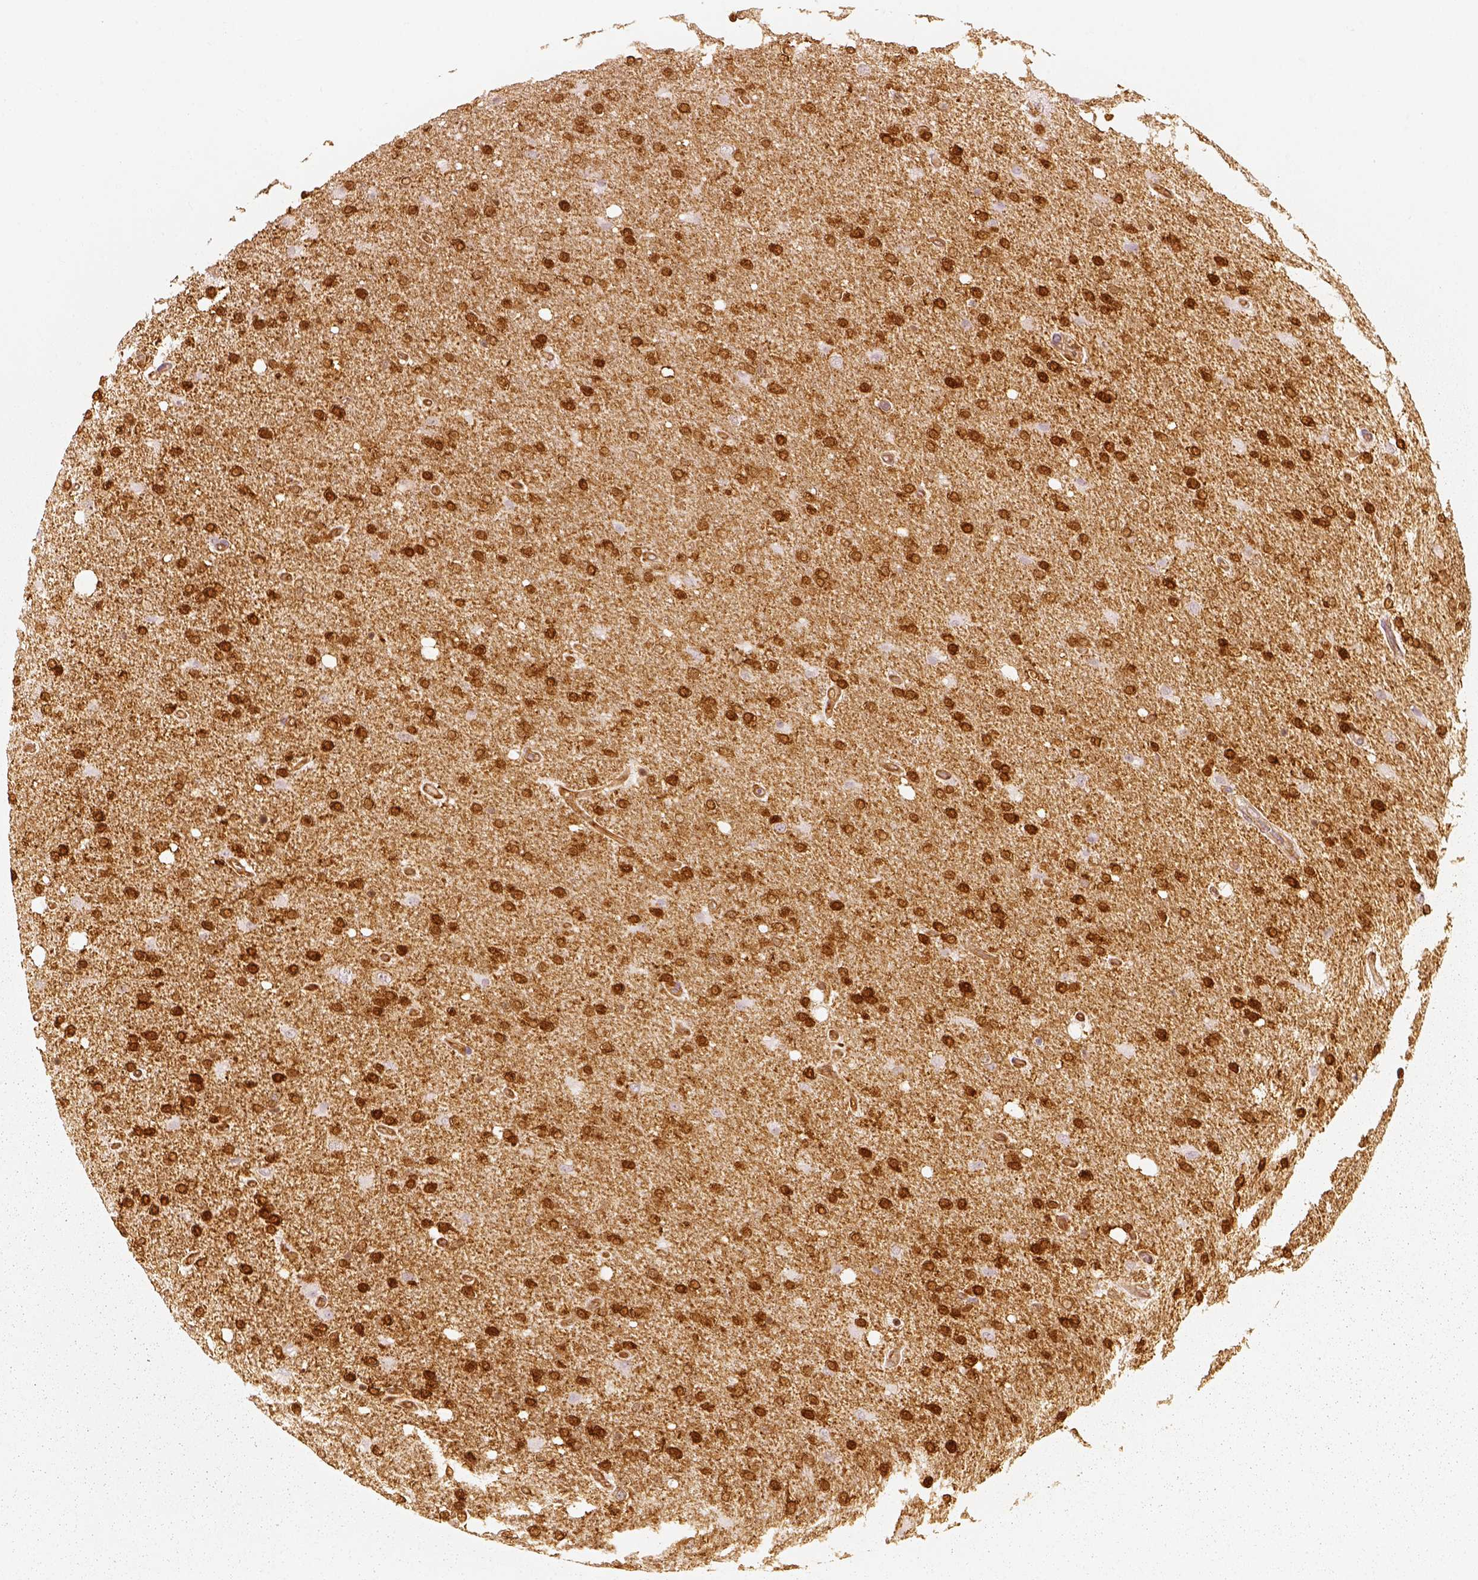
{"staining": {"intensity": "strong", "quantity": ">75%", "location": "cytoplasmic/membranous"}, "tissue": "glioma", "cell_type": "Tumor cells", "image_type": "cancer", "snomed": [{"axis": "morphology", "description": "Glioma, malignant, High grade"}, {"axis": "topography", "description": "Cerebral cortex"}], "caption": "The photomicrograph displays immunohistochemical staining of glioma. There is strong cytoplasmic/membranous positivity is present in about >75% of tumor cells.", "gene": "FSCN1", "patient": {"sex": "male", "age": 70}}